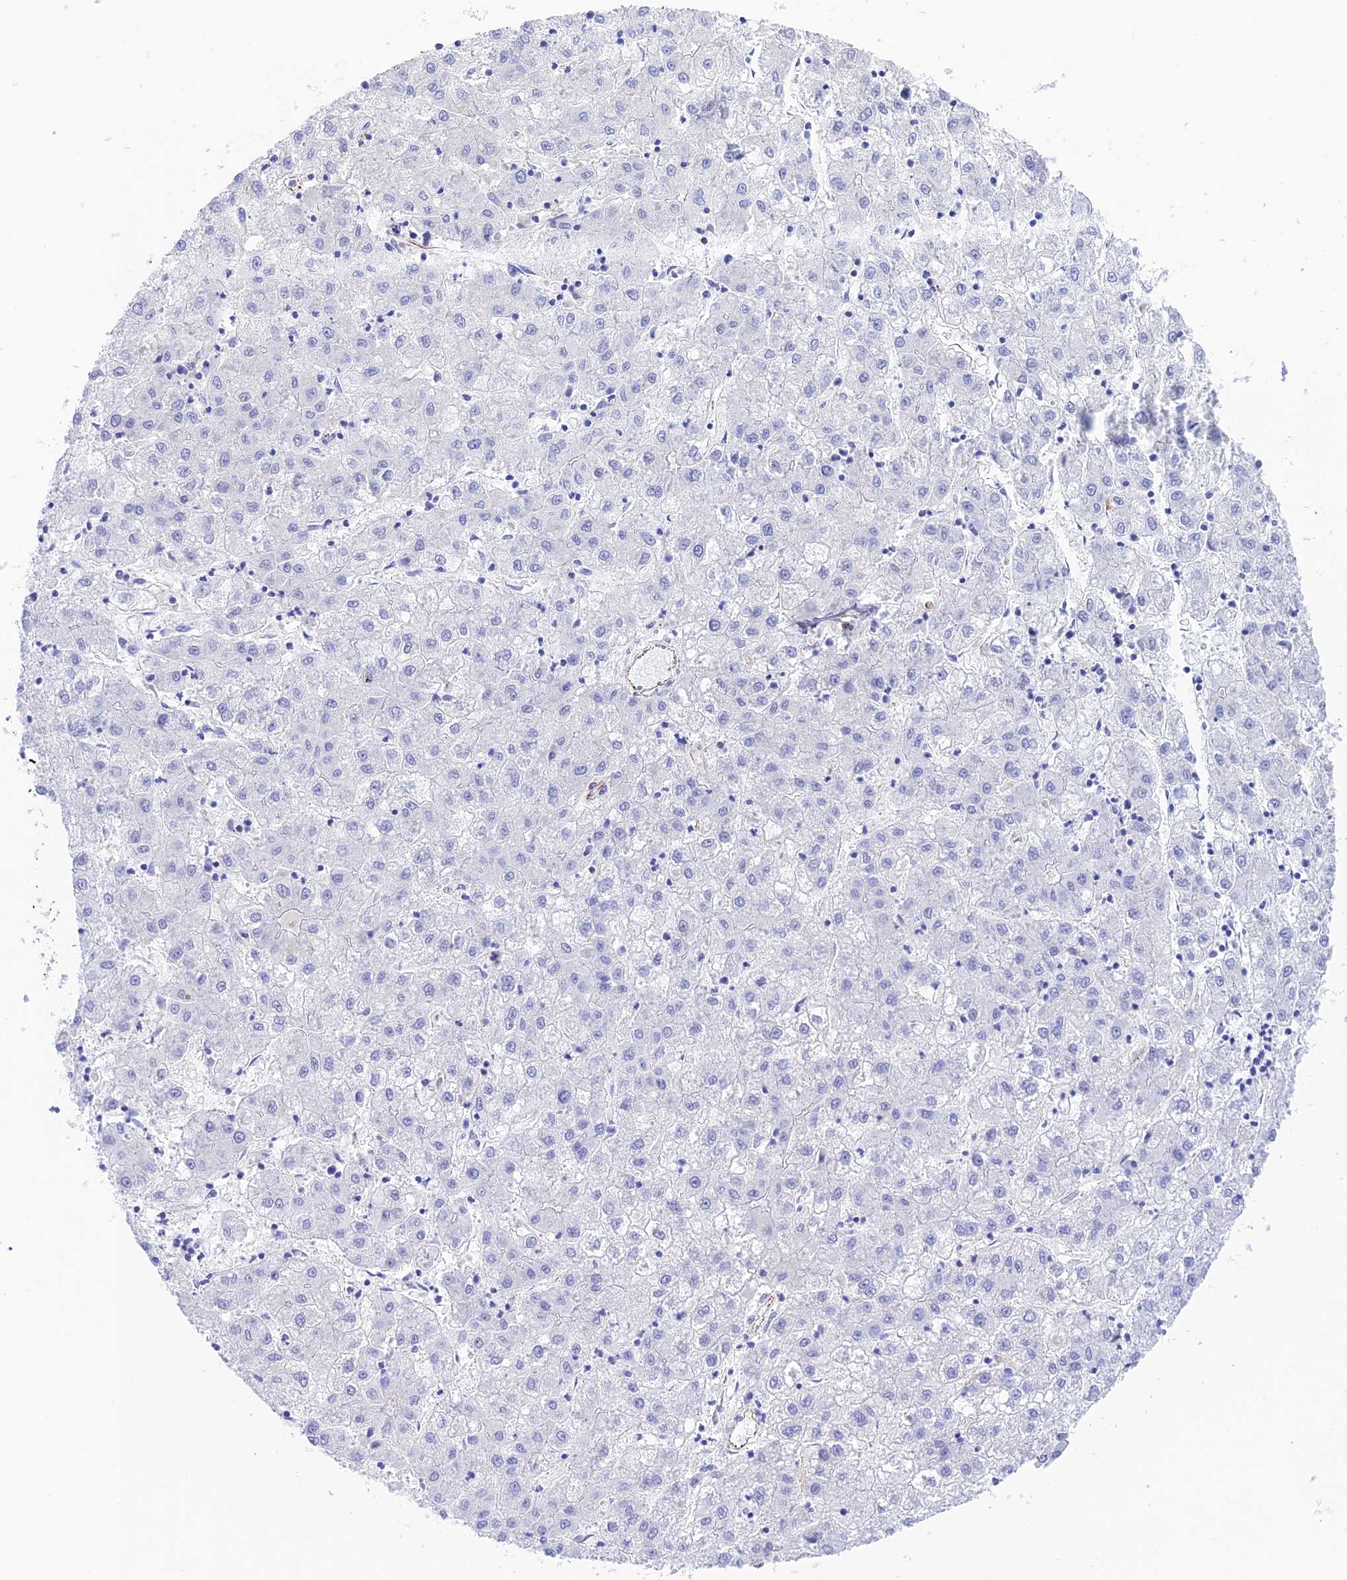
{"staining": {"intensity": "negative", "quantity": "none", "location": "none"}, "tissue": "liver cancer", "cell_type": "Tumor cells", "image_type": "cancer", "snomed": [{"axis": "morphology", "description": "Carcinoma, Hepatocellular, NOS"}, {"axis": "topography", "description": "Liver"}], "caption": "High magnification brightfield microscopy of liver cancer stained with DAB (3,3'-diaminobenzidine) (brown) and counterstained with hematoxylin (blue): tumor cells show no significant positivity. (DAB immunohistochemistry (IHC) visualized using brightfield microscopy, high magnification).", "gene": "ZNF652", "patient": {"sex": "male", "age": 72}}